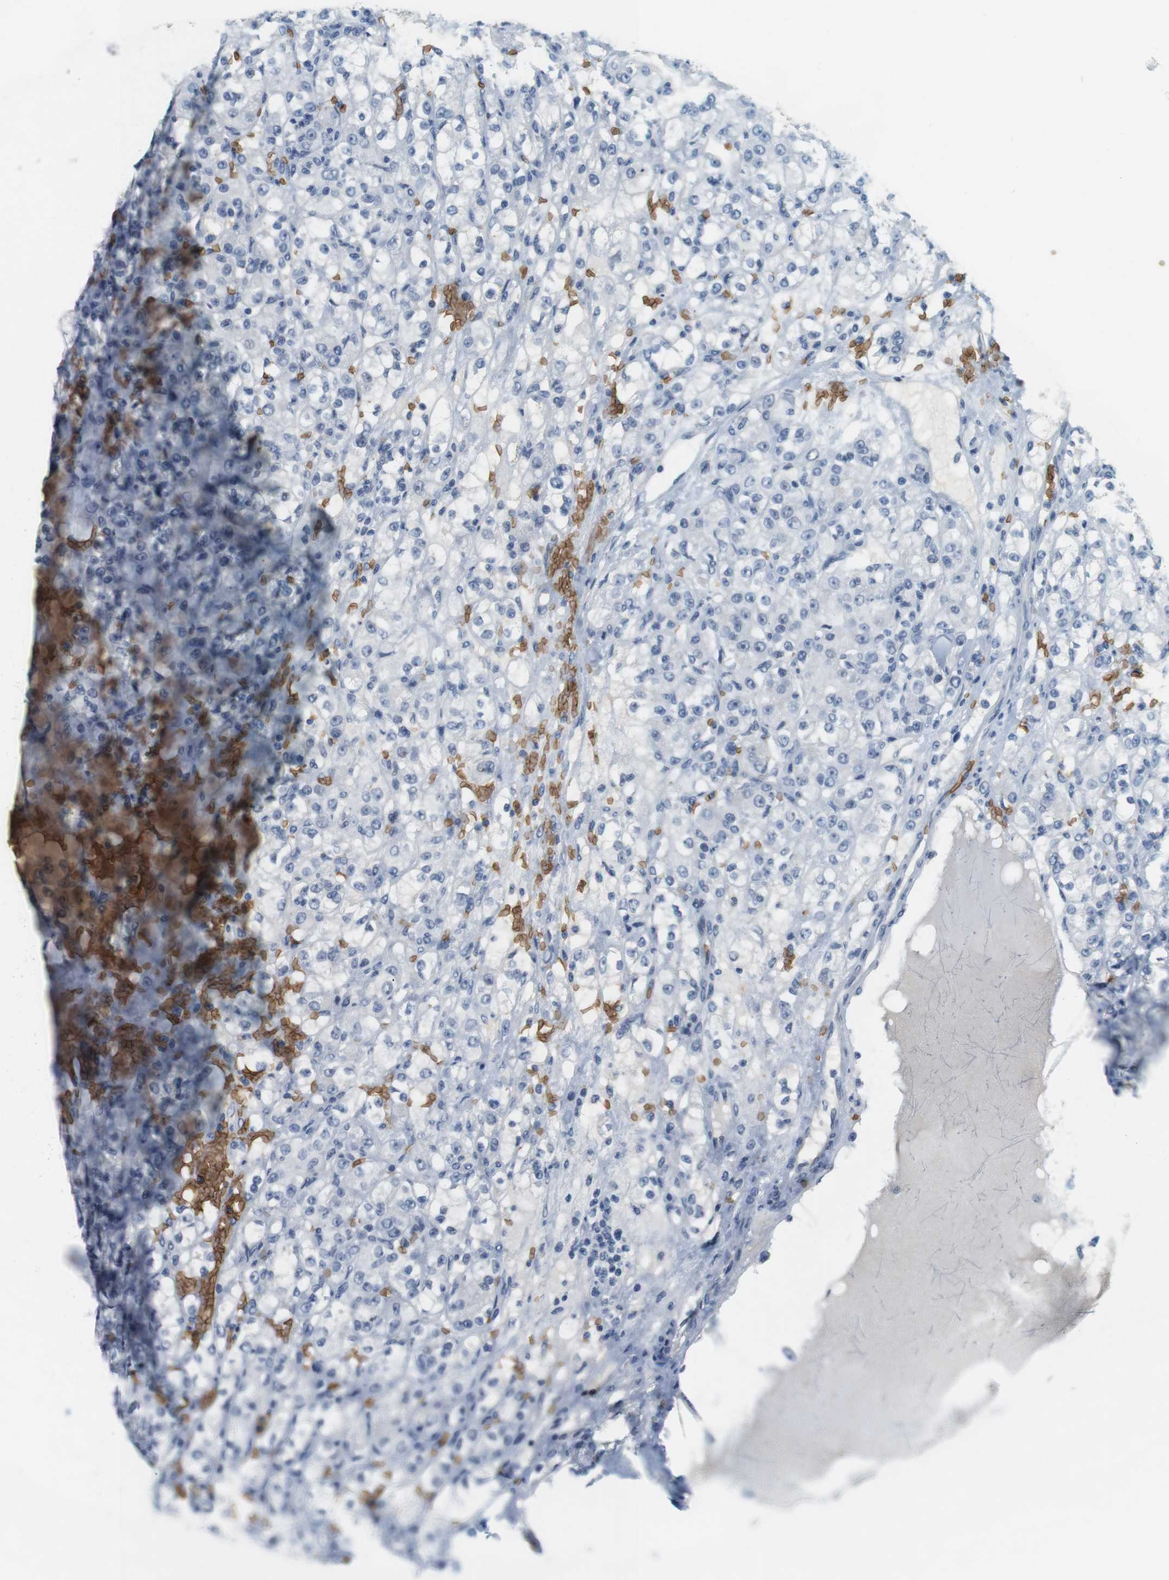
{"staining": {"intensity": "negative", "quantity": "none", "location": "none"}, "tissue": "renal cancer", "cell_type": "Tumor cells", "image_type": "cancer", "snomed": [{"axis": "morphology", "description": "Normal tissue, NOS"}, {"axis": "morphology", "description": "Adenocarcinoma, NOS"}, {"axis": "topography", "description": "Kidney"}], "caption": "DAB (3,3'-diaminobenzidine) immunohistochemical staining of human renal cancer (adenocarcinoma) reveals no significant staining in tumor cells.", "gene": "SLC4A1", "patient": {"sex": "male", "age": 61}}